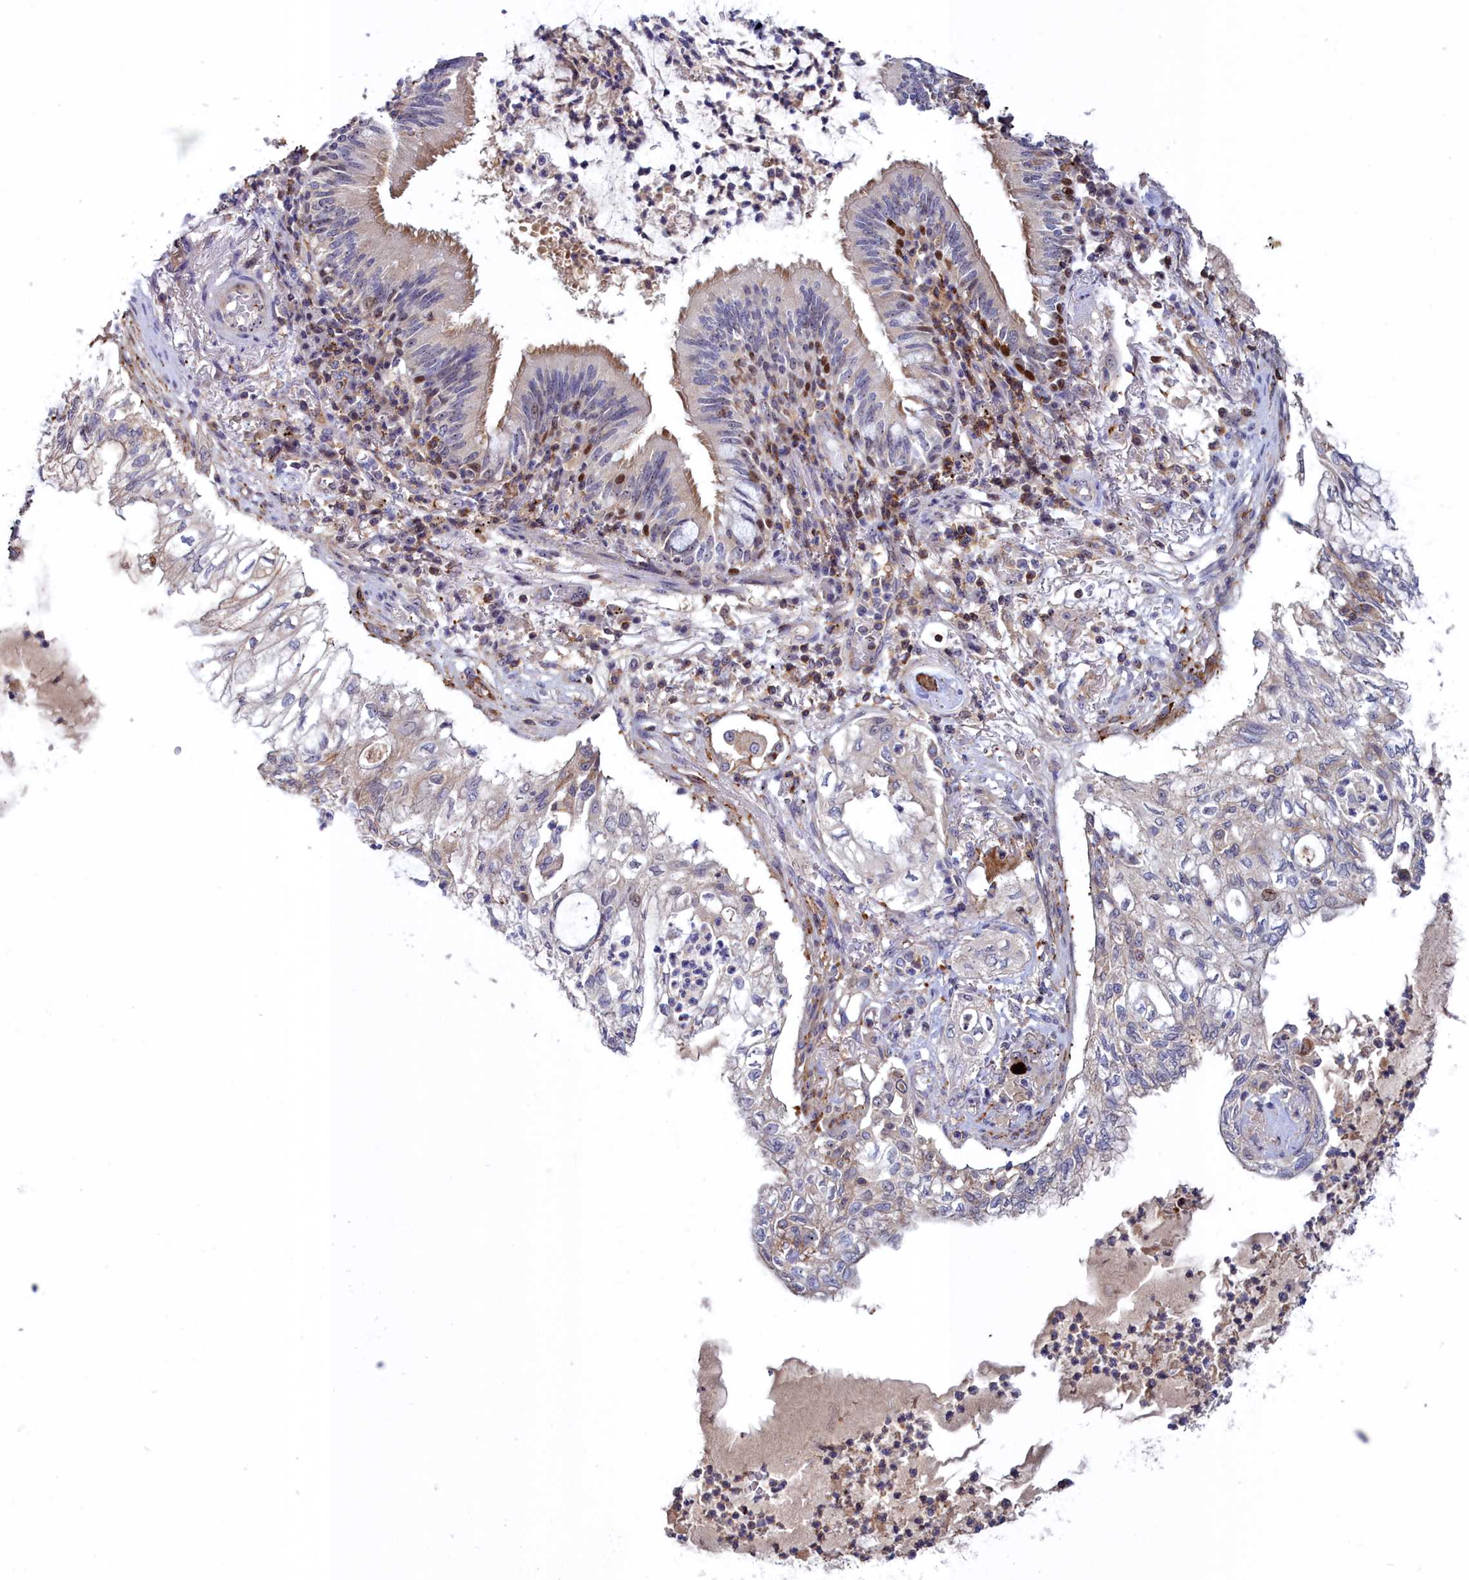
{"staining": {"intensity": "negative", "quantity": "none", "location": "none"}, "tissue": "lung cancer", "cell_type": "Tumor cells", "image_type": "cancer", "snomed": [{"axis": "morphology", "description": "Adenocarcinoma, NOS"}, {"axis": "topography", "description": "Lung"}], "caption": "Protein analysis of lung cancer demonstrates no significant expression in tumor cells. (Stains: DAB (3,3'-diaminobenzidine) immunohistochemistry with hematoxylin counter stain, Microscopy: brightfield microscopy at high magnification).", "gene": "NEURL4", "patient": {"sex": "female", "age": 70}}